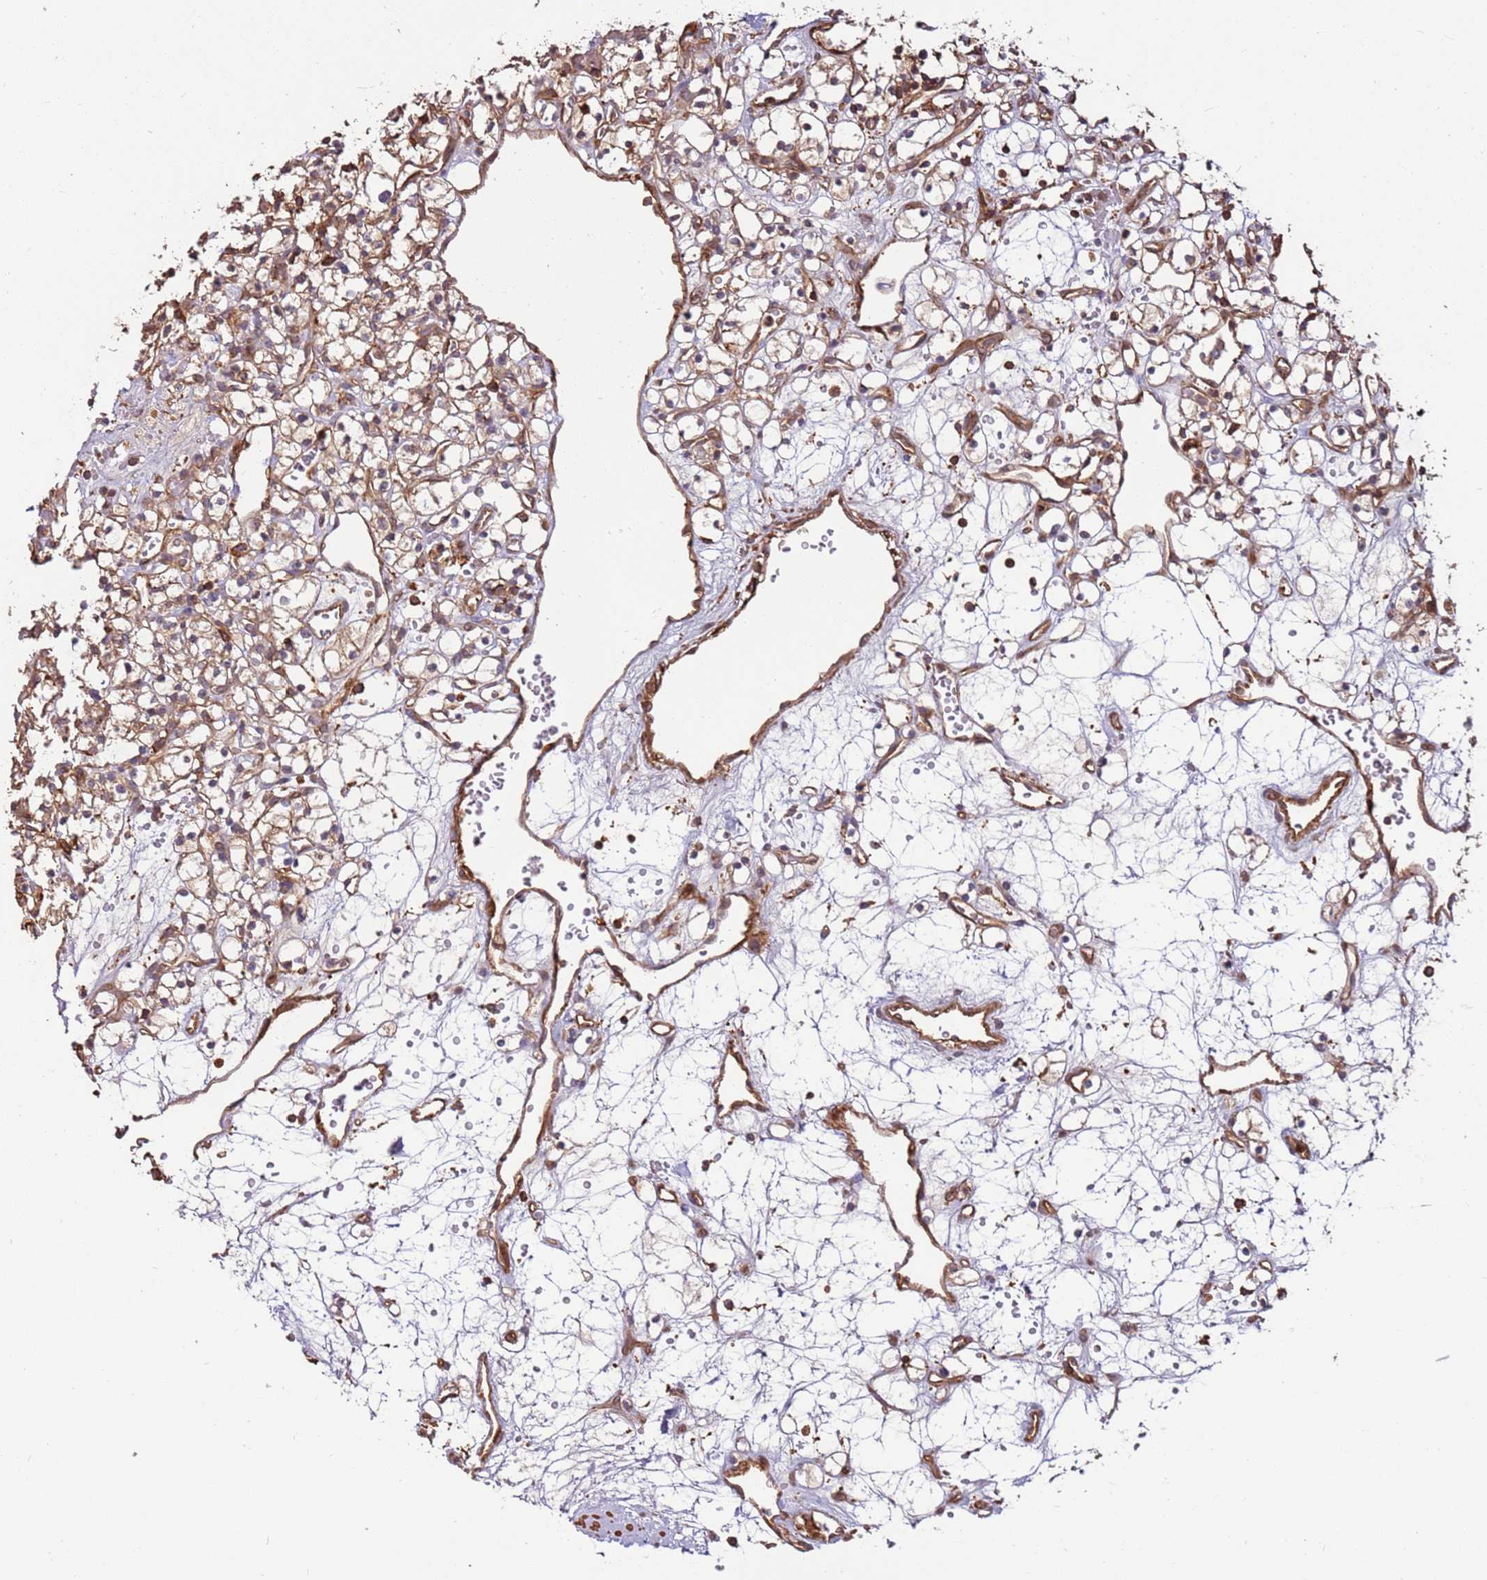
{"staining": {"intensity": "moderate", "quantity": "25%-75%", "location": "cytoplasmic/membranous"}, "tissue": "renal cancer", "cell_type": "Tumor cells", "image_type": "cancer", "snomed": [{"axis": "morphology", "description": "Adenocarcinoma, NOS"}, {"axis": "topography", "description": "Kidney"}], "caption": "Human adenocarcinoma (renal) stained for a protein (brown) displays moderate cytoplasmic/membranous positive staining in approximately 25%-75% of tumor cells.", "gene": "ACVR2A", "patient": {"sex": "female", "age": 59}}